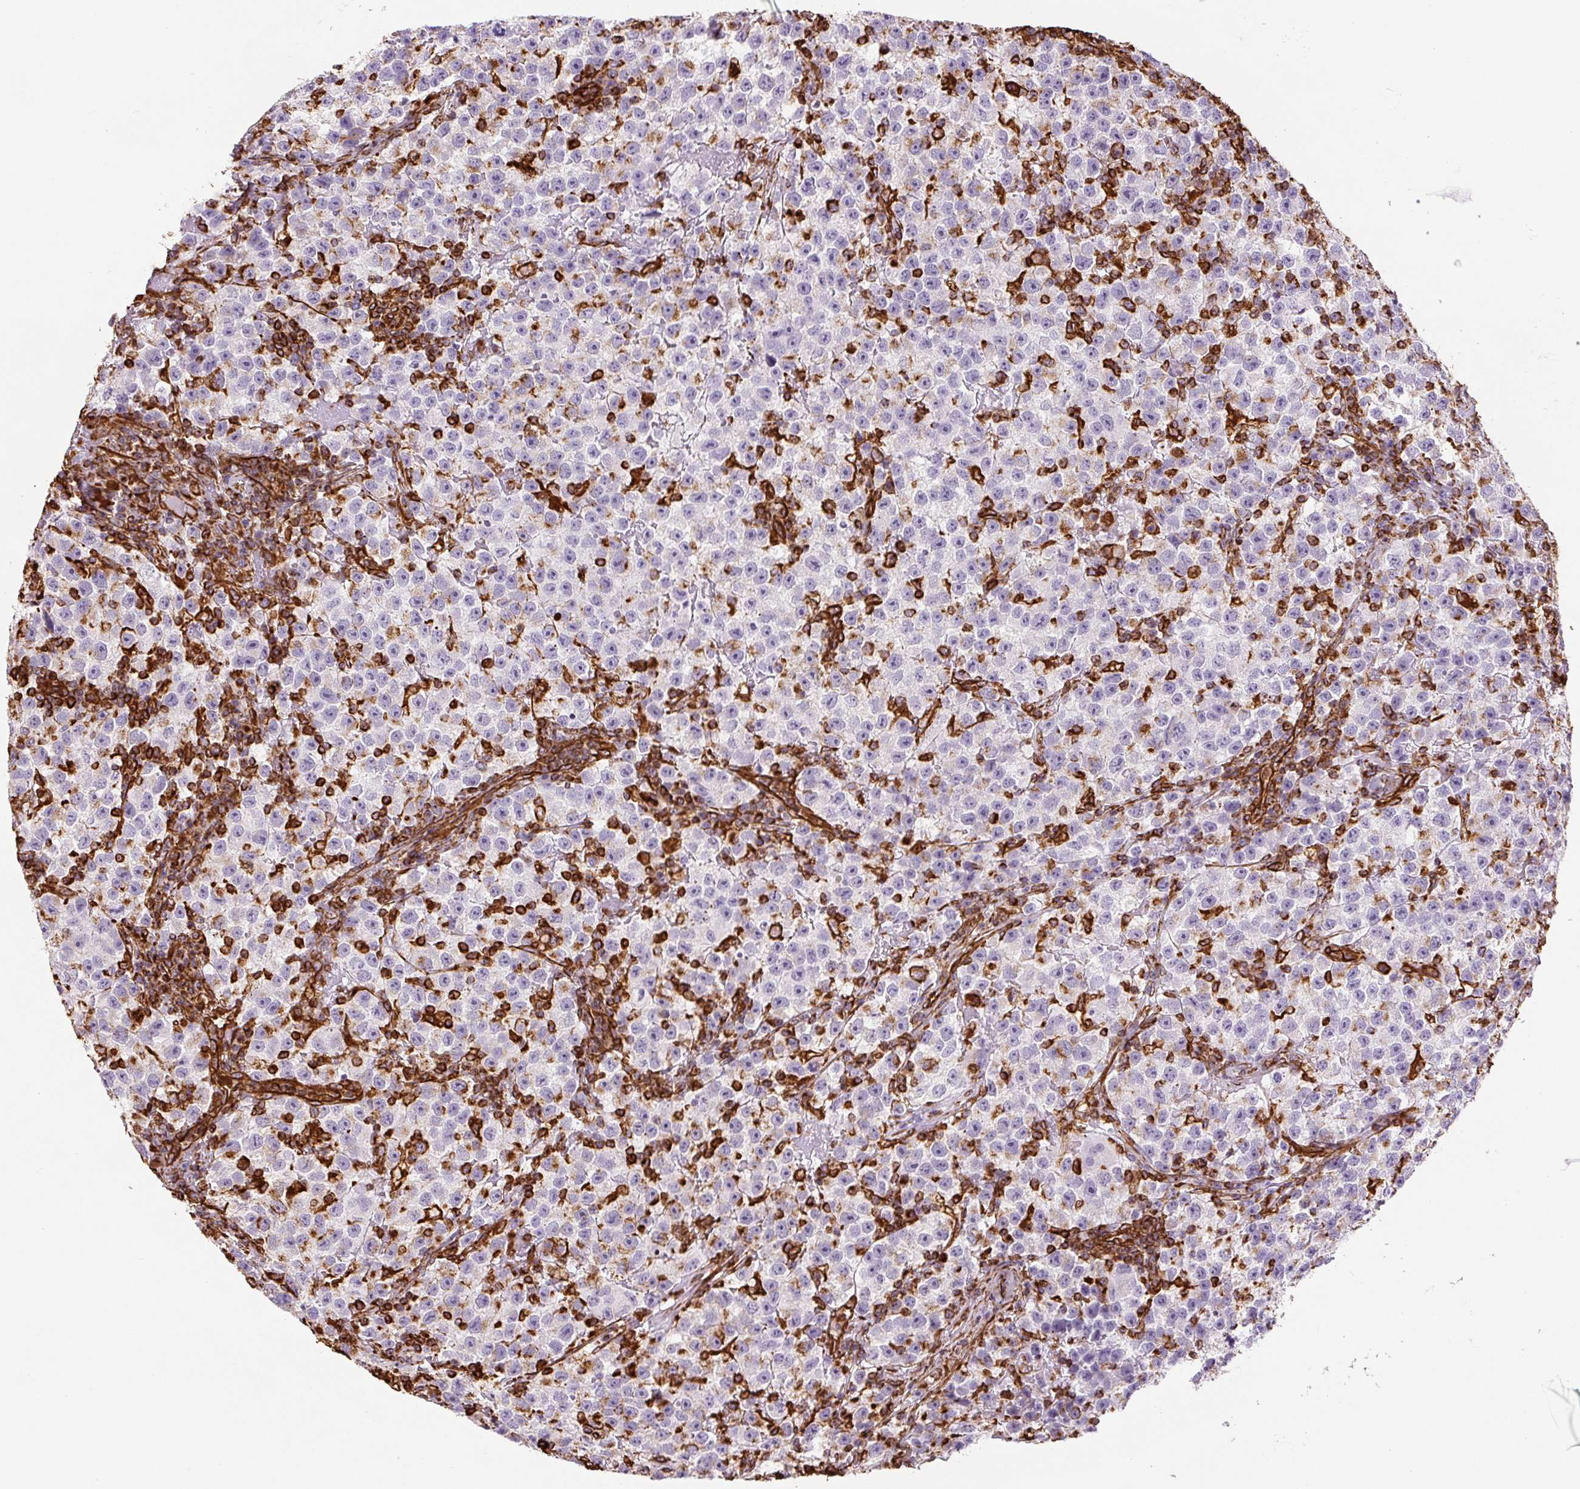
{"staining": {"intensity": "negative", "quantity": "none", "location": "none"}, "tissue": "testis cancer", "cell_type": "Tumor cells", "image_type": "cancer", "snomed": [{"axis": "morphology", "description": "Seminoma, NOS"}, {"axis": "topography", "description": "Testis"}], "caption": "High magnification brightfield microscopy of seminoma (testis) stained with DAB (3,3'-diaminobenzidine) (brown) and counterstained with hematoxylin (blue): tumor cells show no significant expression. The staining is performed using DAB (3,3'-diaminobenzidine) brown chromogen with nuclei counter-stained in using hematoxylin.", "gene": "VIM", "patient": {"sex": "male", "age": 22}}